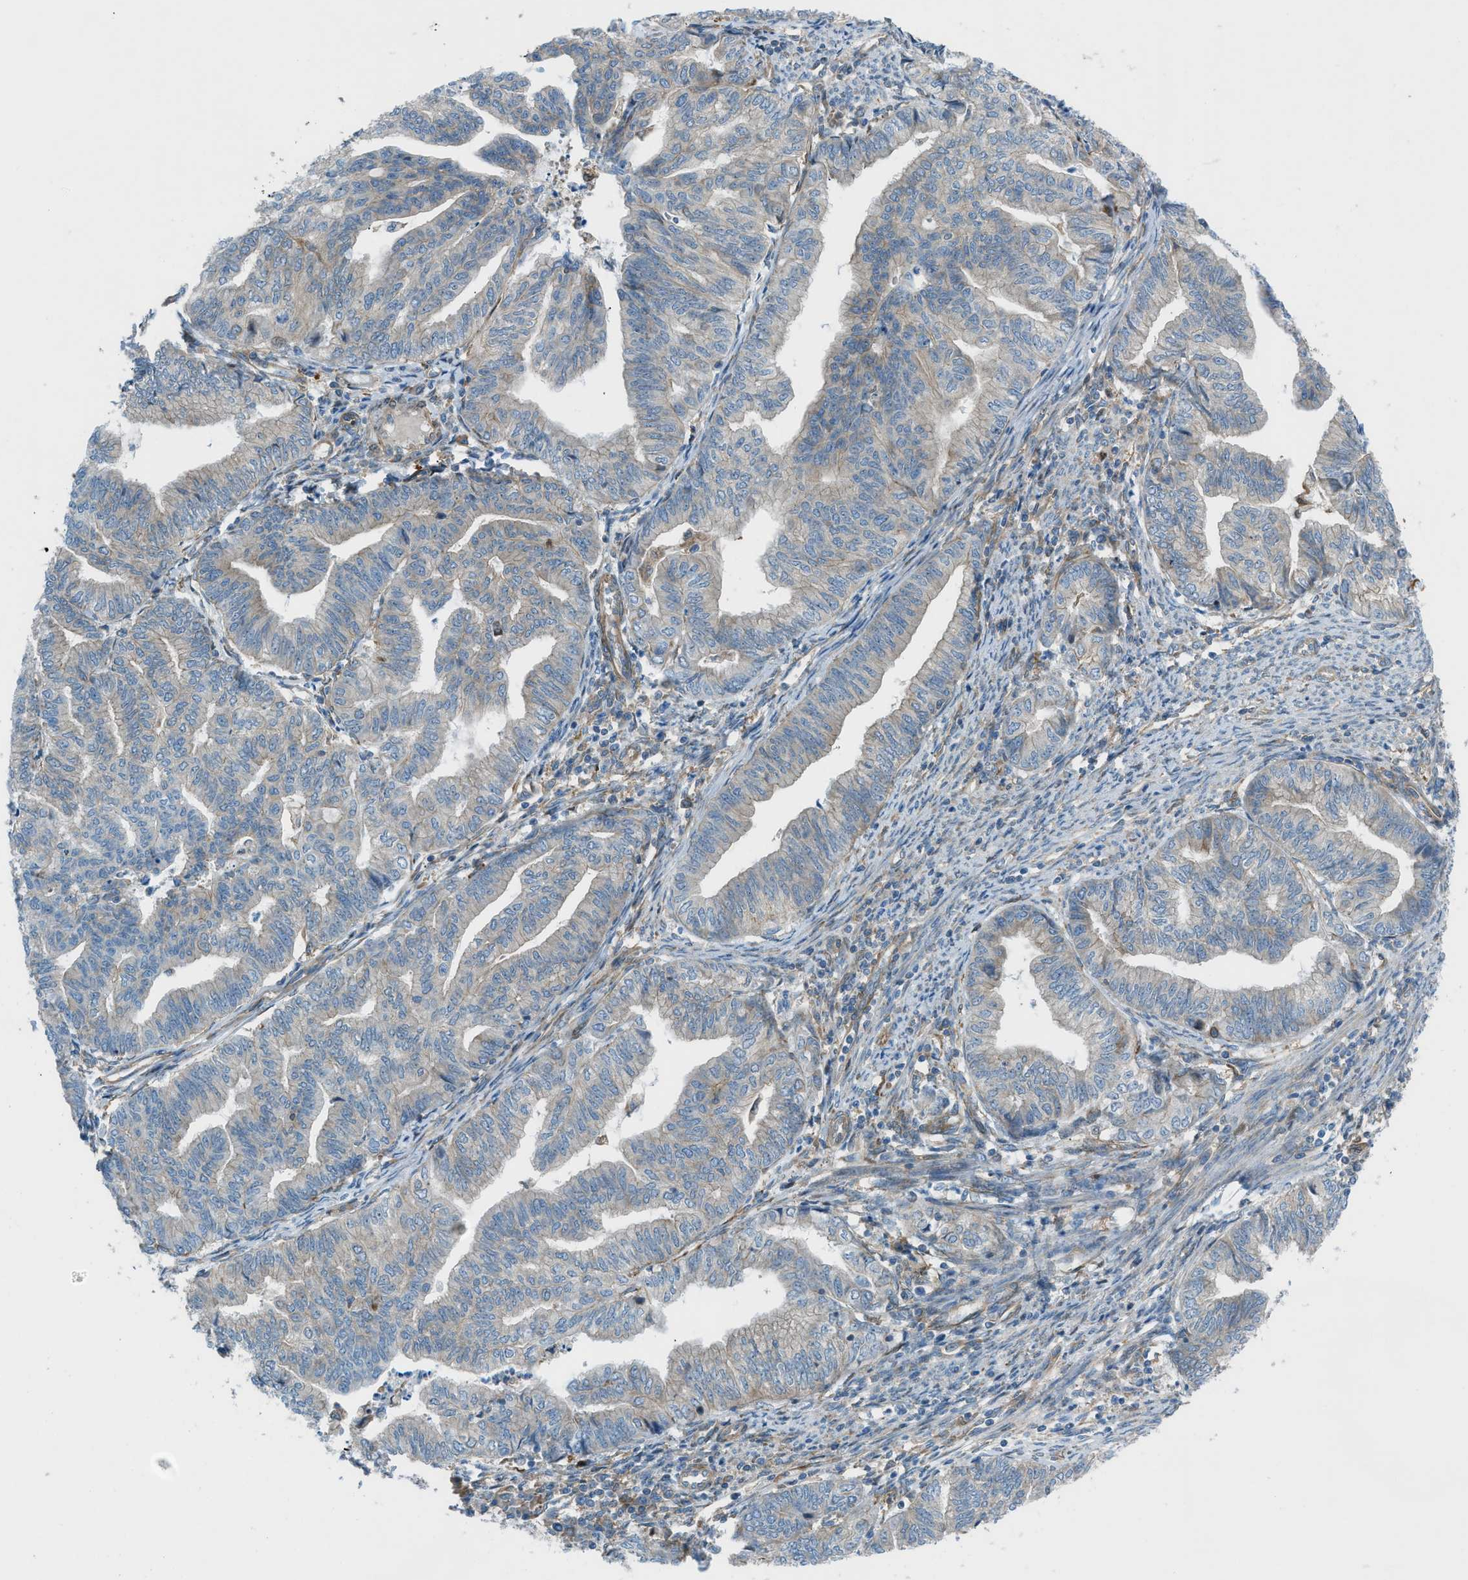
{"staining": {"intensity": "weak", "quantity": "<25%", "location": "cytoplasmic/membranous"}, "tissue": "endometrial cancer", "cell_type": "Tumor cells", "image_type": "cancer", "snomed": [{"axis": "morphology", "description": "Adenocarcinoma, NOS"}, {"axis": "topography", "description": "Endometrium"}], "caption": "Endometrial adenocarcinoma was stained to show a protein in brown. There is no significant staining in tumor cells. (Brightfield microscopy of DAB (3,3'-diaminobenzidine) IHC at high magnification).", "gene": "DMAC1", "patient": {"sex": "female", "age": 79}}